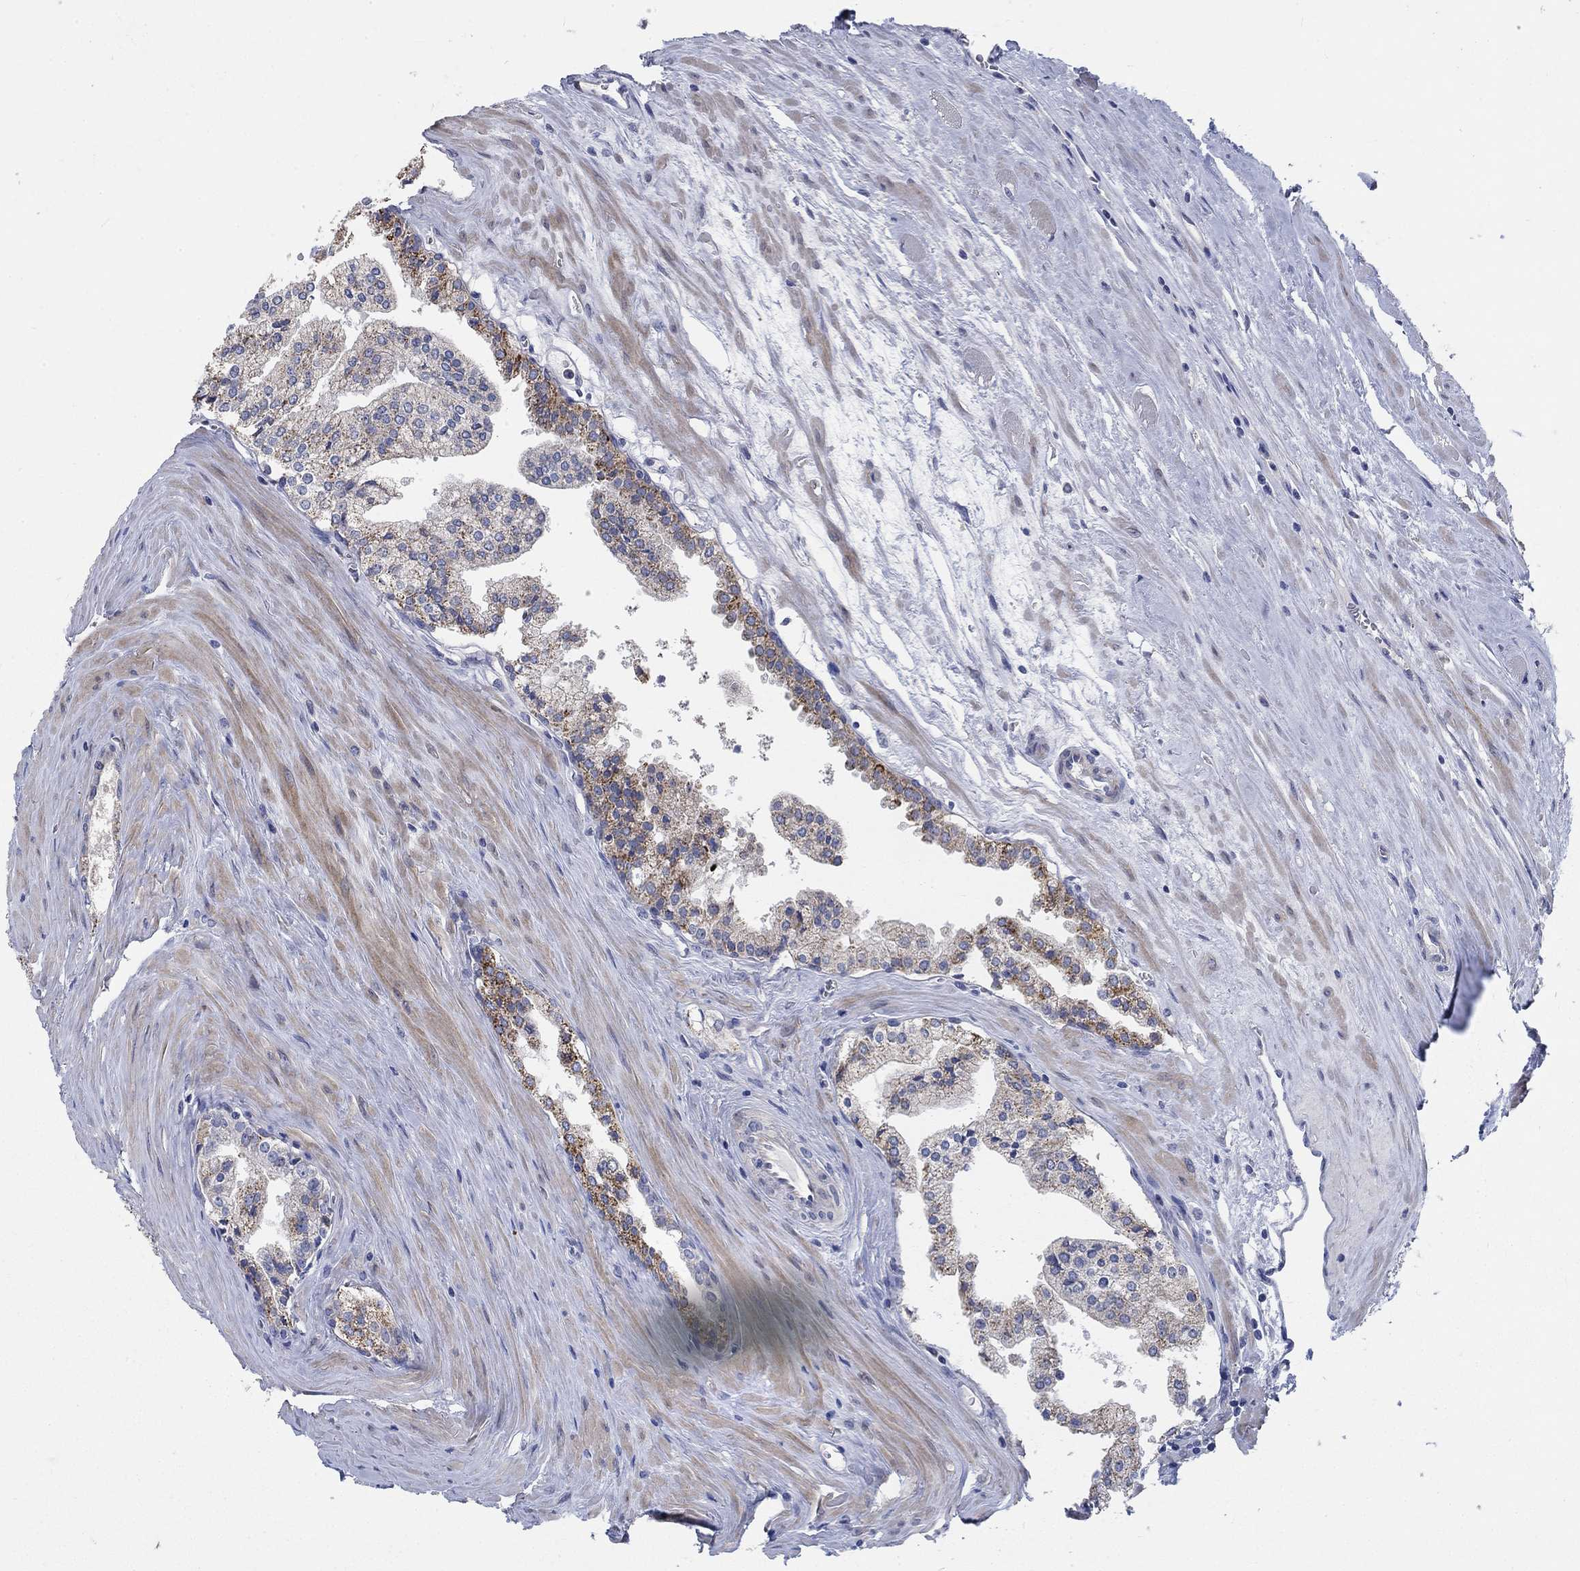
{"staining": {"intensity": "moderate", "quantity": "<25%", "location": "cytoplasmic/membranous"}, "tissue": "prostate cancer", "cell_type": "Tumor cells", "image_type": "cancer", "snomed": [{"axis": "morphology", "description": "Adenocarcinoma, NOS"}, {"axis": "topography", "description": "Prostate"}], "caption": "Protein expression analysis of human prostate cancer (adenocarcinoma) reveals moderate cytoplasmic/membranous expression in about <25% of tumor cells. The staining was performed using DAB to visualize the protein expression in brown, while the nuclei were stained in blue with hematoxylin (Magnification: 20x).", "gene": "PRC1", "patient": {"sex": "male", "age": 72}}